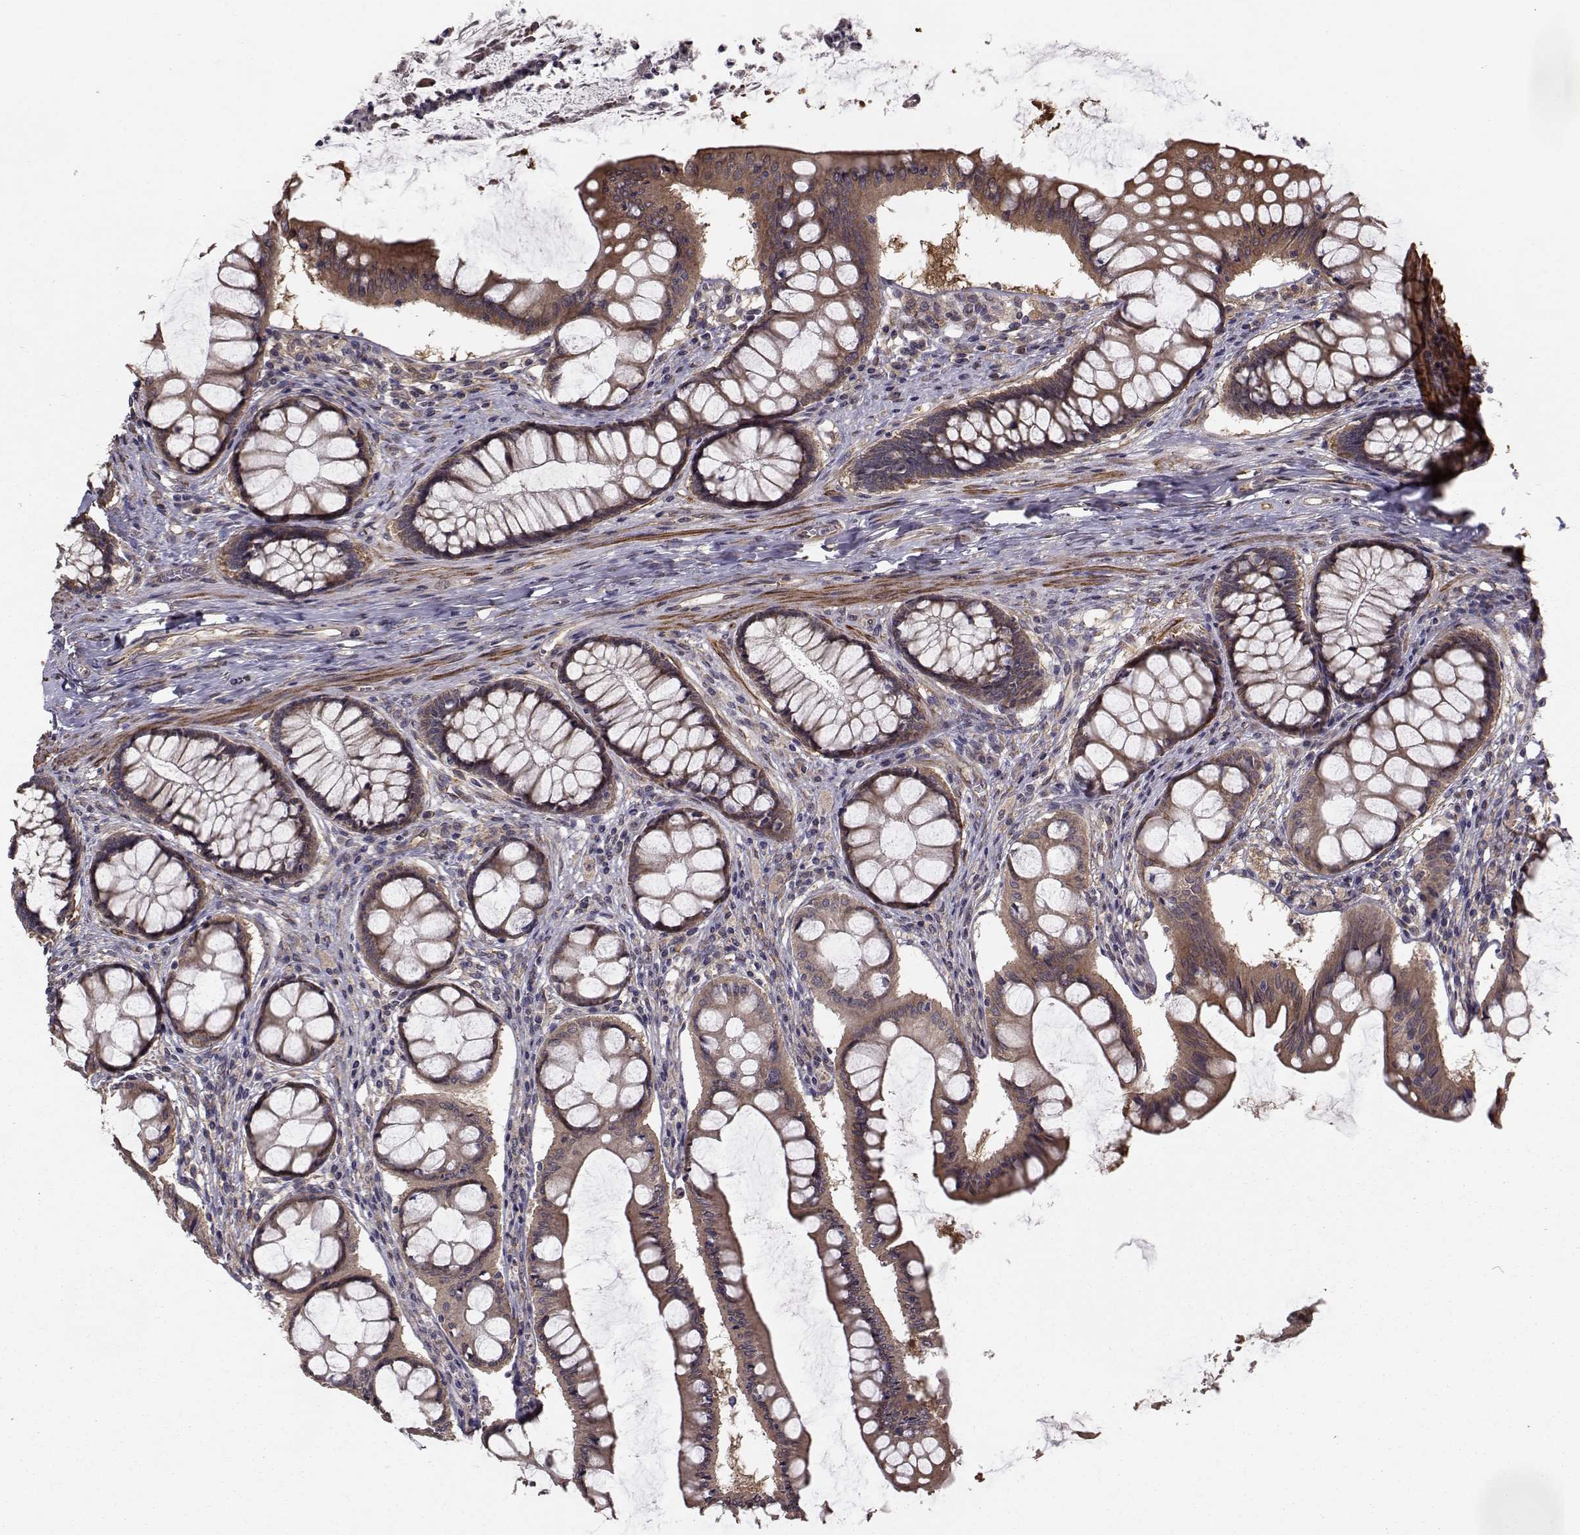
{"staining": {"intensity": "moderate", "quantity": "25%-75%", "location": "cytoplasmic/membranous"}, "tissue": "colon", "cell_type": "Endothelial cells", "image_type": "normal", "snomed": [{"axis": "morphology", "description": "Normal tissue, NOS"}, {"axis": "topography", "description": "Colon"}], "caption": "Brown immunohistochemical staining in normal human colon demonstrates moderate cytoplasmic/membranous expression in about 25%-75% of endothelial cells.", "gene": "TRIP10", "patient": {"sex": "female", "age": 65}}